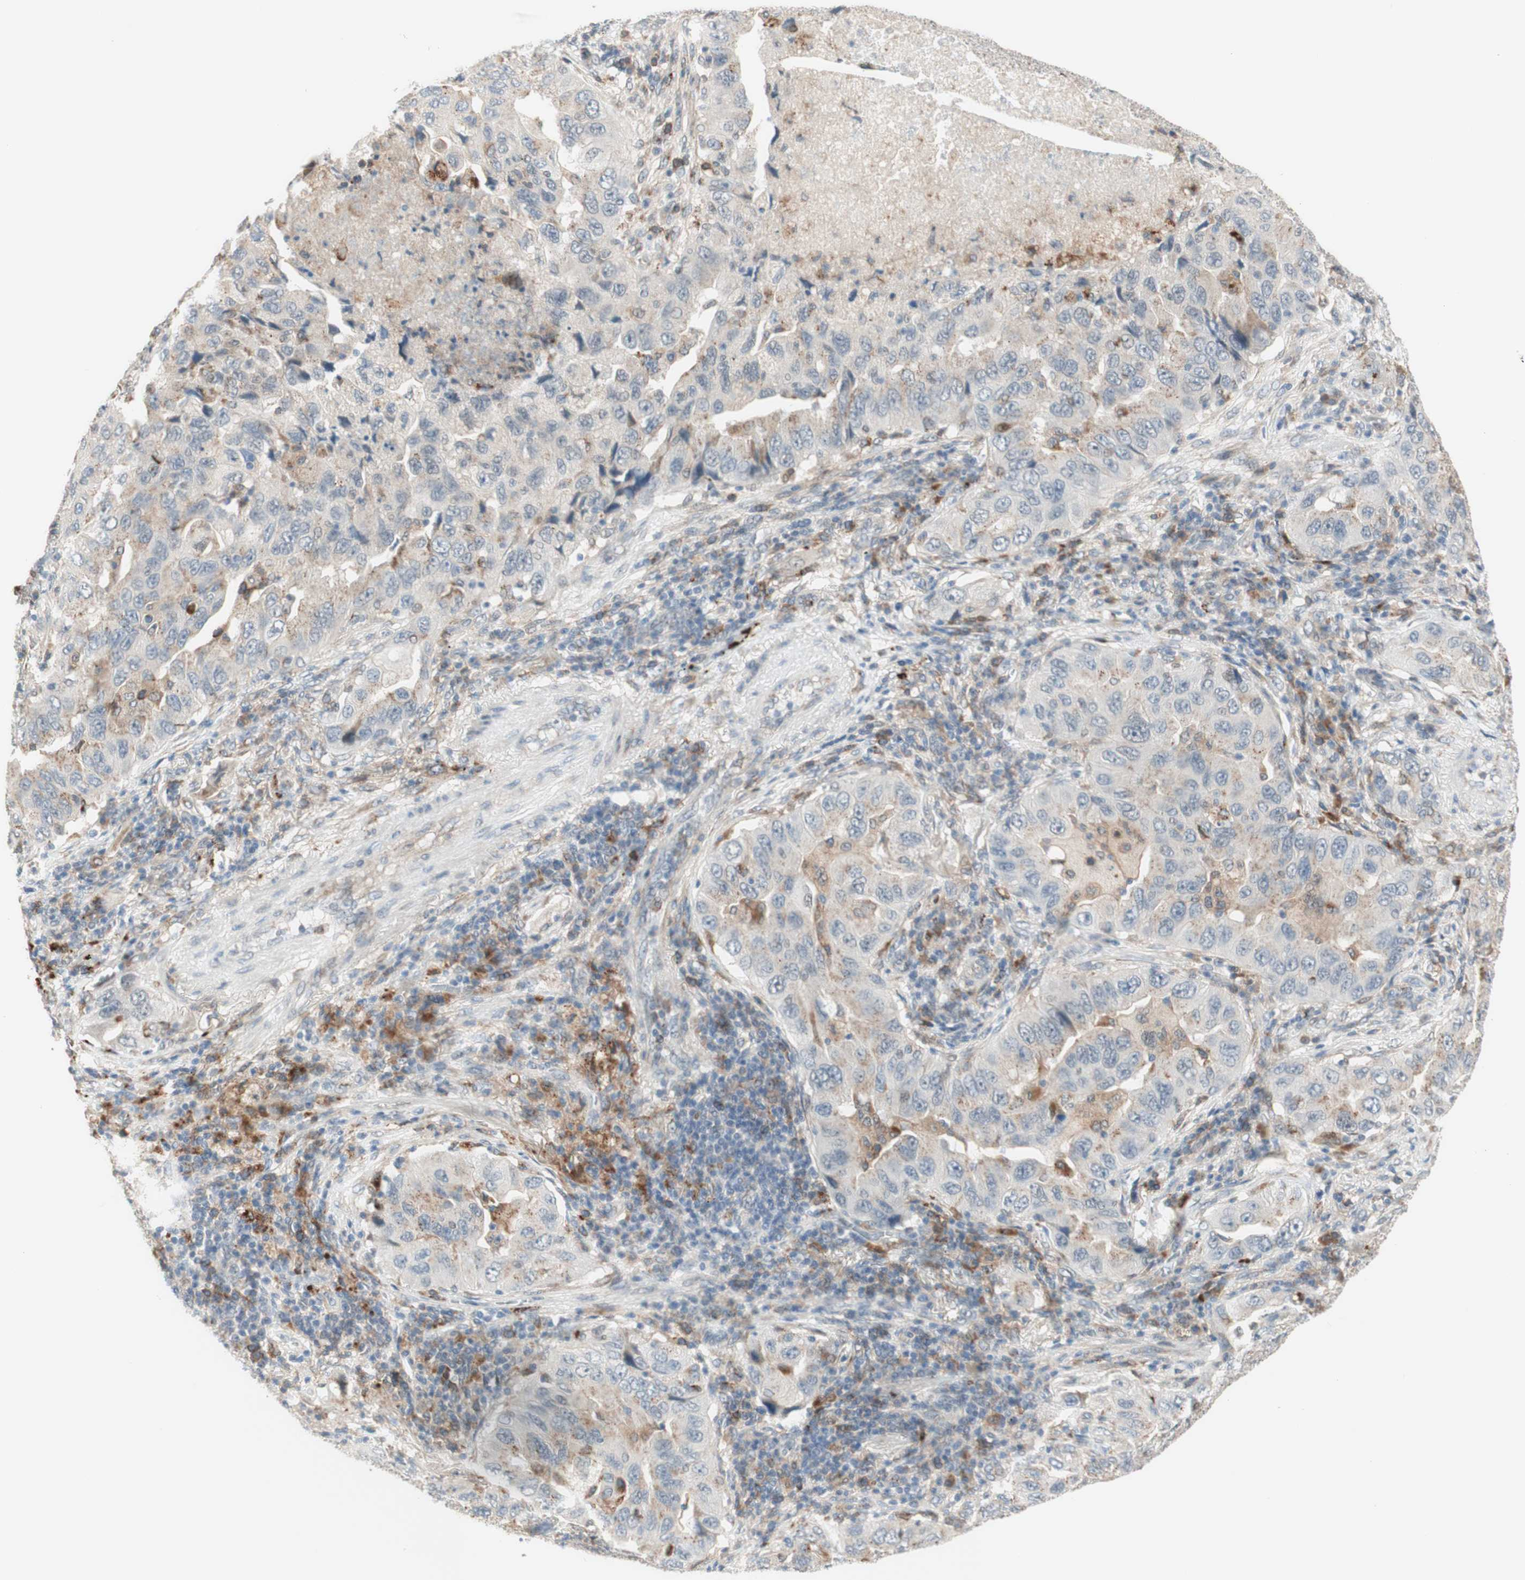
{"staining": {"intensity": "weak", "quantity": "25%-75%", "location": "cytoplasmic/membranous"}, "tissue": "lung cancer", "cell_type": "Tumor cells", "image_type": "cancer", "snomed": [{"axis": "morphology", "description": "Adenocarcinoma, NOS"}, {"axis": "topography", "description": "Lung"}], "caption": "The histopathology image exhibits staining of lung adenocarcinoma, revealing weak cytoplasmic/membranous protein positivity (brown color) within tumor cells.", "gene": "GAPT", "patient": {"sex": "female", "age": 65}}